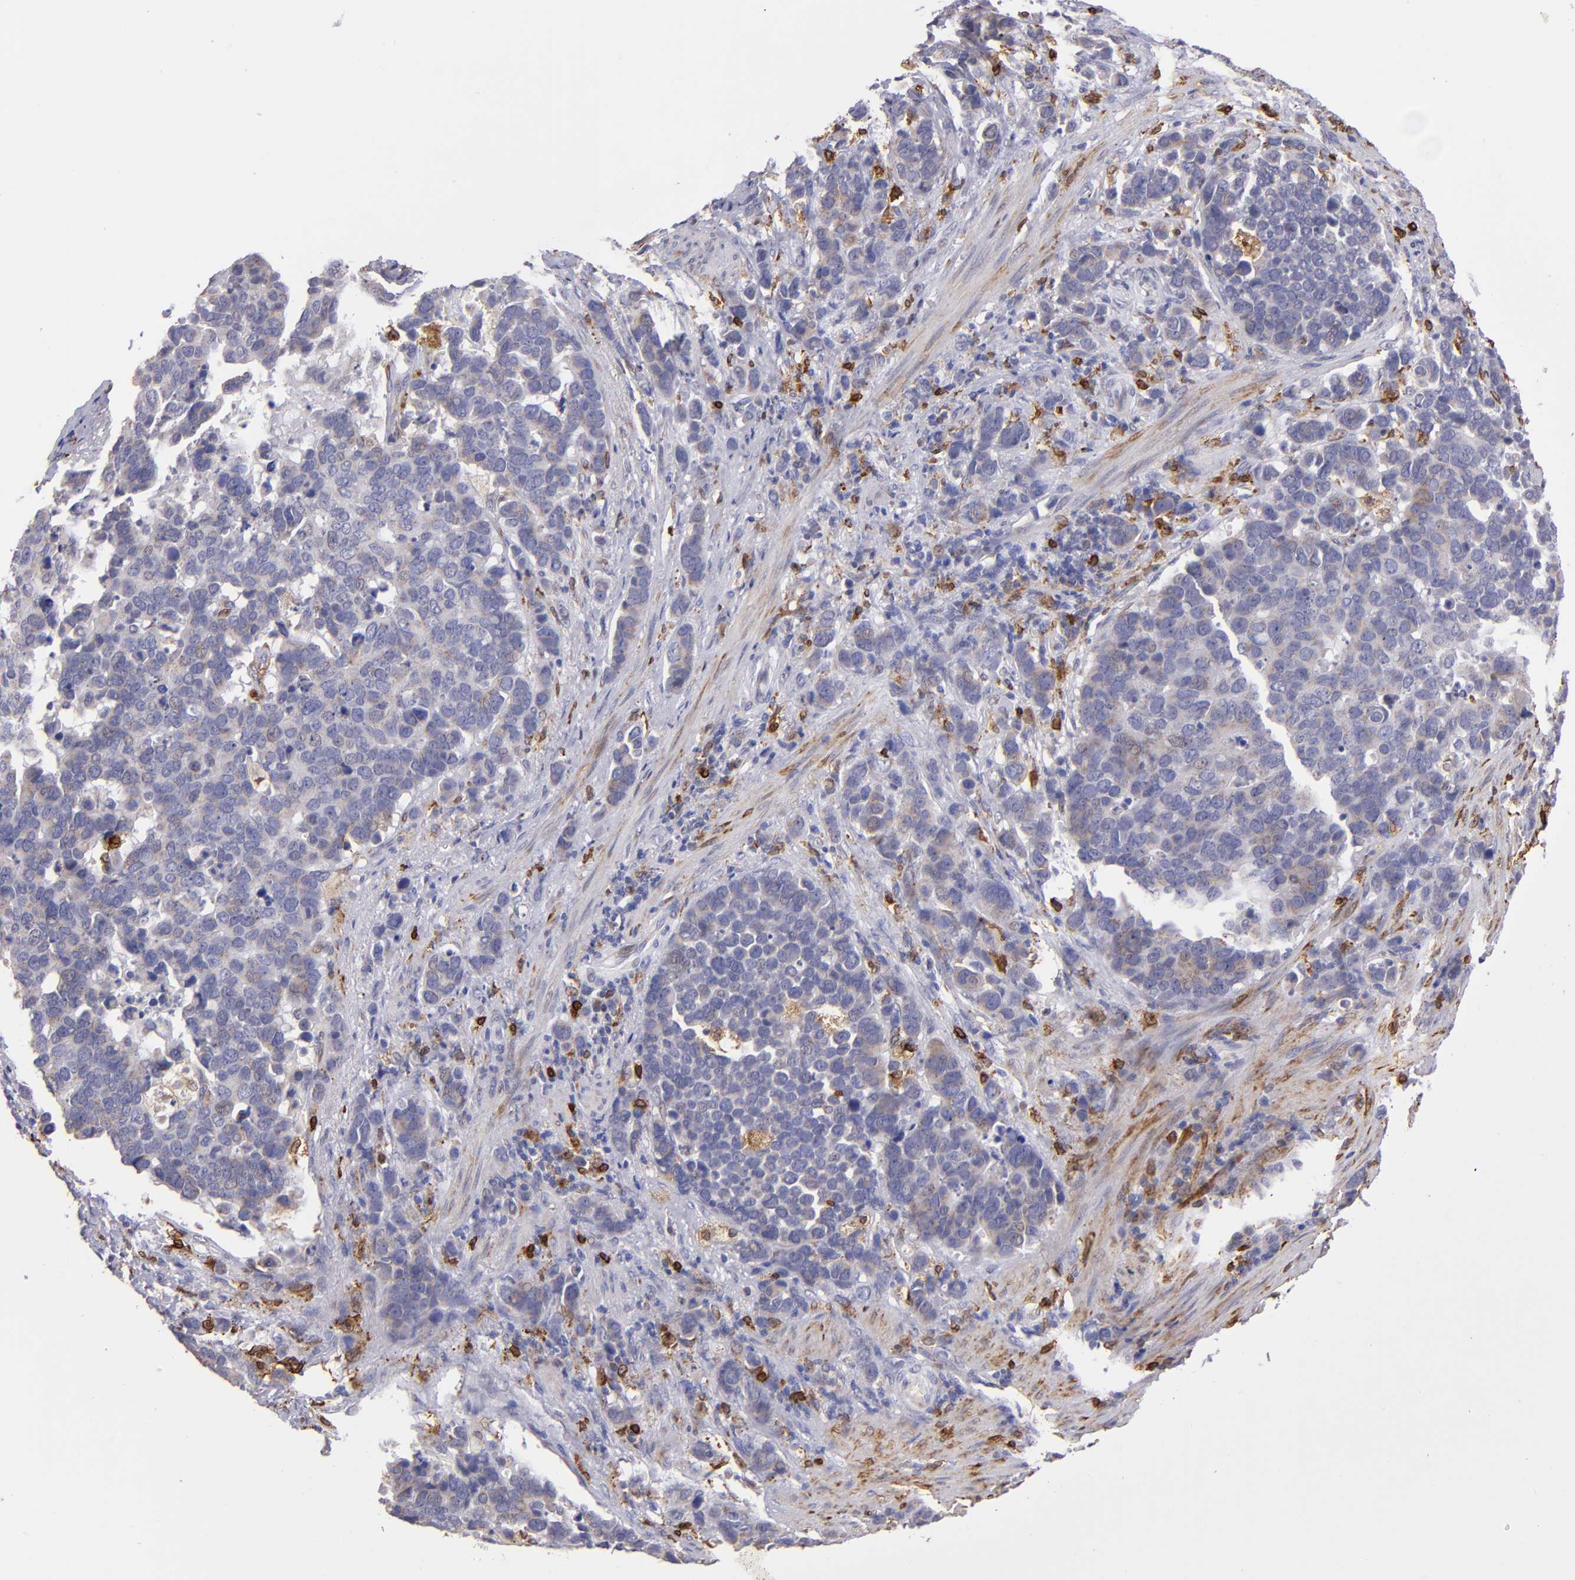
{"staining": {"intensity": "weak", "quantity": "25%-75%", "location": "cytoplasmic/membranous"}, "tissue": "stomach cancer", "cell_type": "Tumor cells", "image_type": "cancer", "snomed": [{"axis": "morphology", "description": "Adenocarcinoma, NOS"}, {"axis": "topography", "description": "Stomach, upper"}], "caption": "Protein expression by immunohistochemistry (IHC) reveals weak cytoplasmic/membranous expression in approximately 25%-75% of tumor cells in stomach cancer (adenocarcinoma).", "gene": "PTGS1", "patient": {"sex": "male", "age": 71}}